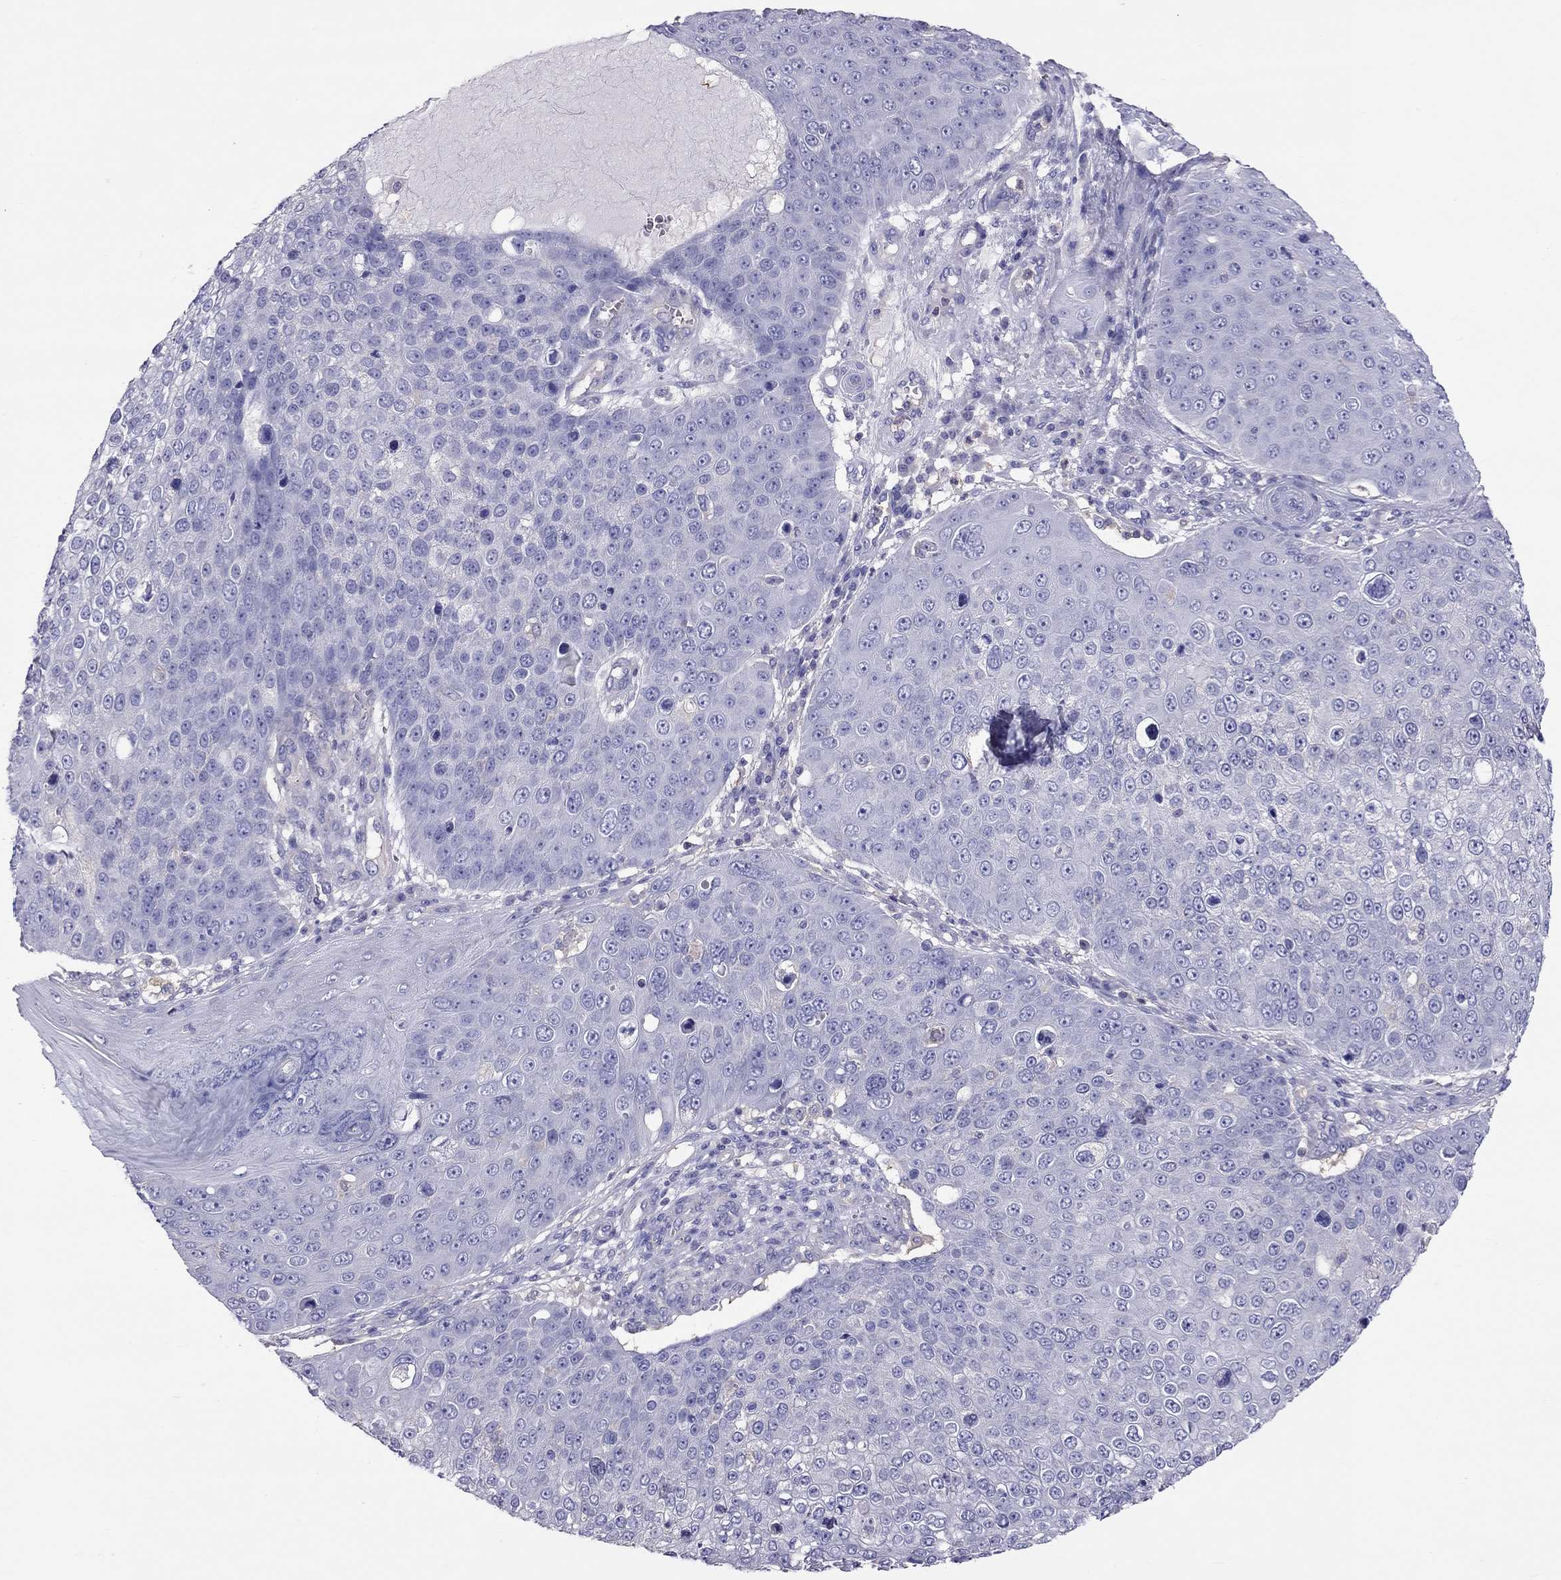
{"staining": {"intensity": "negative", "quantity": "none", "location": "none"}, "tissue": "skin cancer", "cell_type": "Tumor cells", "image_type": "cancer", "snomed": [{"axis": "morphology", "description": "Squamous cell carcinoma, NOS"}, {"axis": "topography", "description": "Skin"}], "caption": "There is no significant staining in tumor cells of skin squamous cell carcinoma. (DAB immunohistochemistry visualized using brightfield microscopy, high magnification).", "gene": "TEX22", "patient": {"sex": "male", "age": 71}}